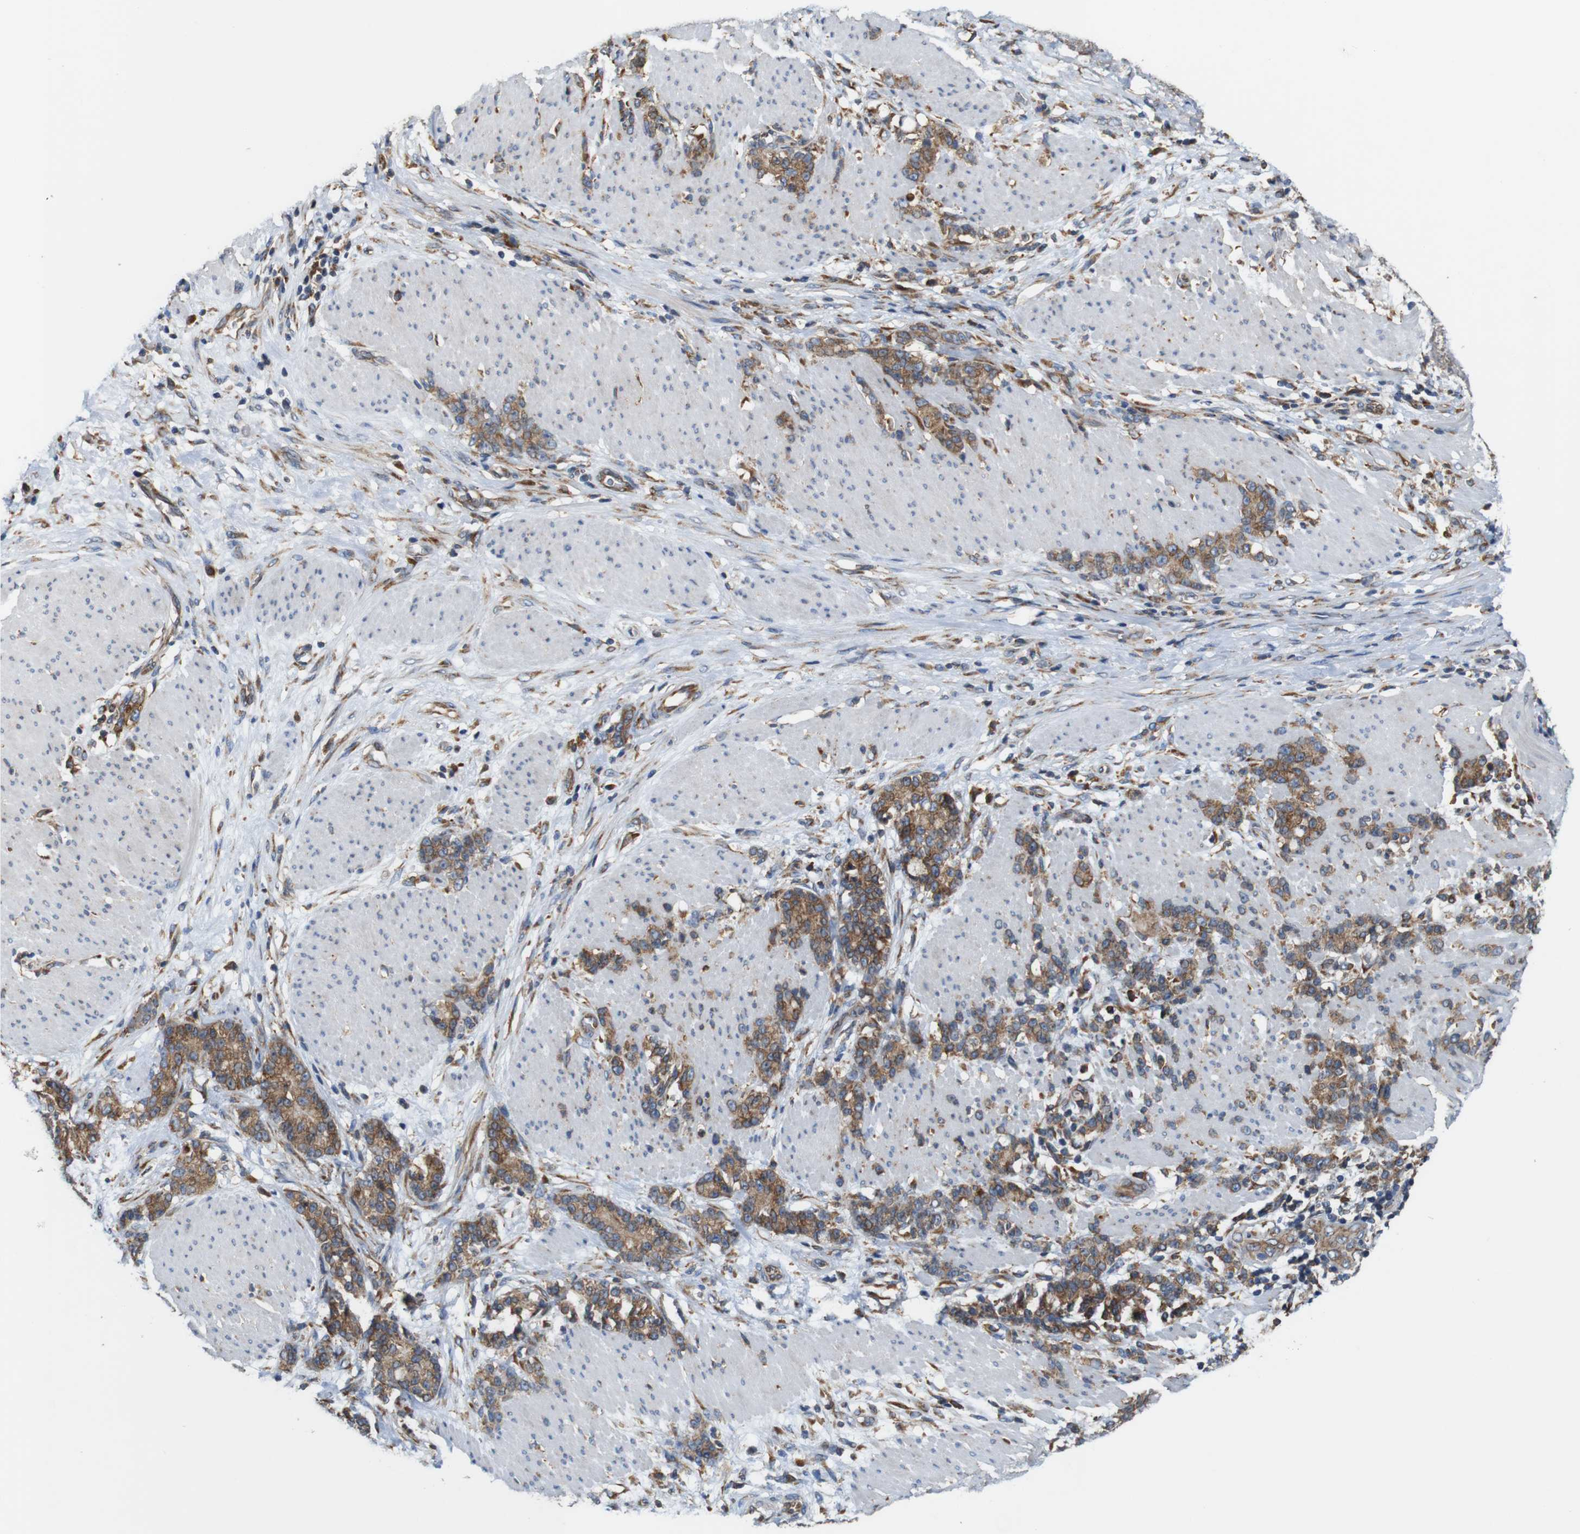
{"staining": {"intensity": "moderate", "quantity": ">75%", "location": "cytoplasmic/membranous"}, "tissue": "stomach cancer", "cell_type": "Tumor cells", "image_type": "cancer", "snomed": [{"axis": "morphology", "description": "Adenocarcinoma, NOS"}, {"axis": "topography", "description": "Stomach, lower"}], "caption": "A high-resolution histopathology image shows immunohistochemistry (IHC) staining of adenocarcinoma (stomach), which demonstrates moderate cytoplasmic/membranous positivity in approximately >75% of tumor cells.", "gene": "UGGT1", "patient": {"sex": "male", "age": 88}}